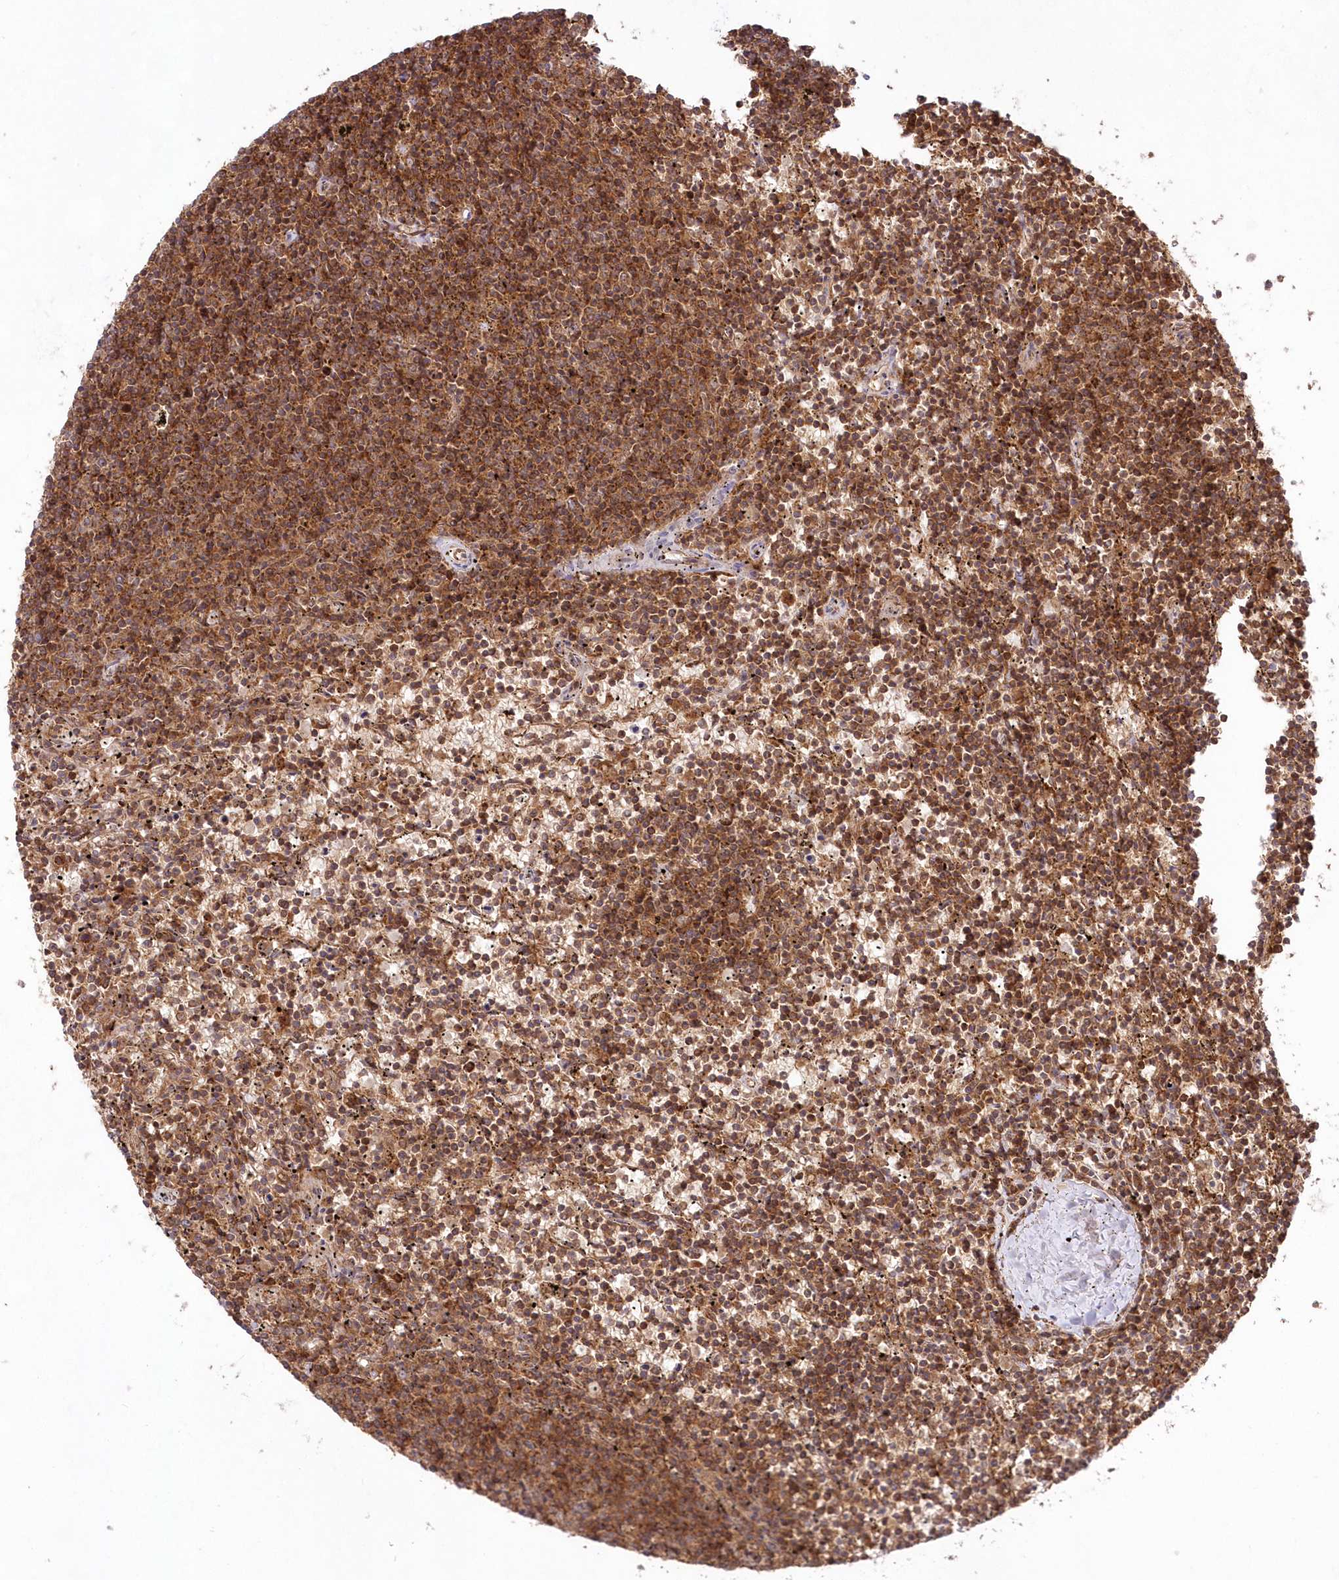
{"staining": {"intensity": "moderate", "quantity": ">75%", "location": "cytoplasmic/membranous"}, "tissue": "lymphoma", "cell_type": "Tumor cells", "image_type": "cancer", "snomed": [{"axis": "morphology", "description": "Malignant lymphoma, non-Hodgkin's type, Low grade"}, {"axis": "topography", "description": "Spleen"}], "caption": "Protein staining by IHC exhibits moderate cytoplasmic/membranous staining in approximately >75% of tumor cells in low-grade malignant lymphoma, non-Hodgkin's type.", "gene": "IMPA1", "patient": {"sex": "female", "age": 50}}